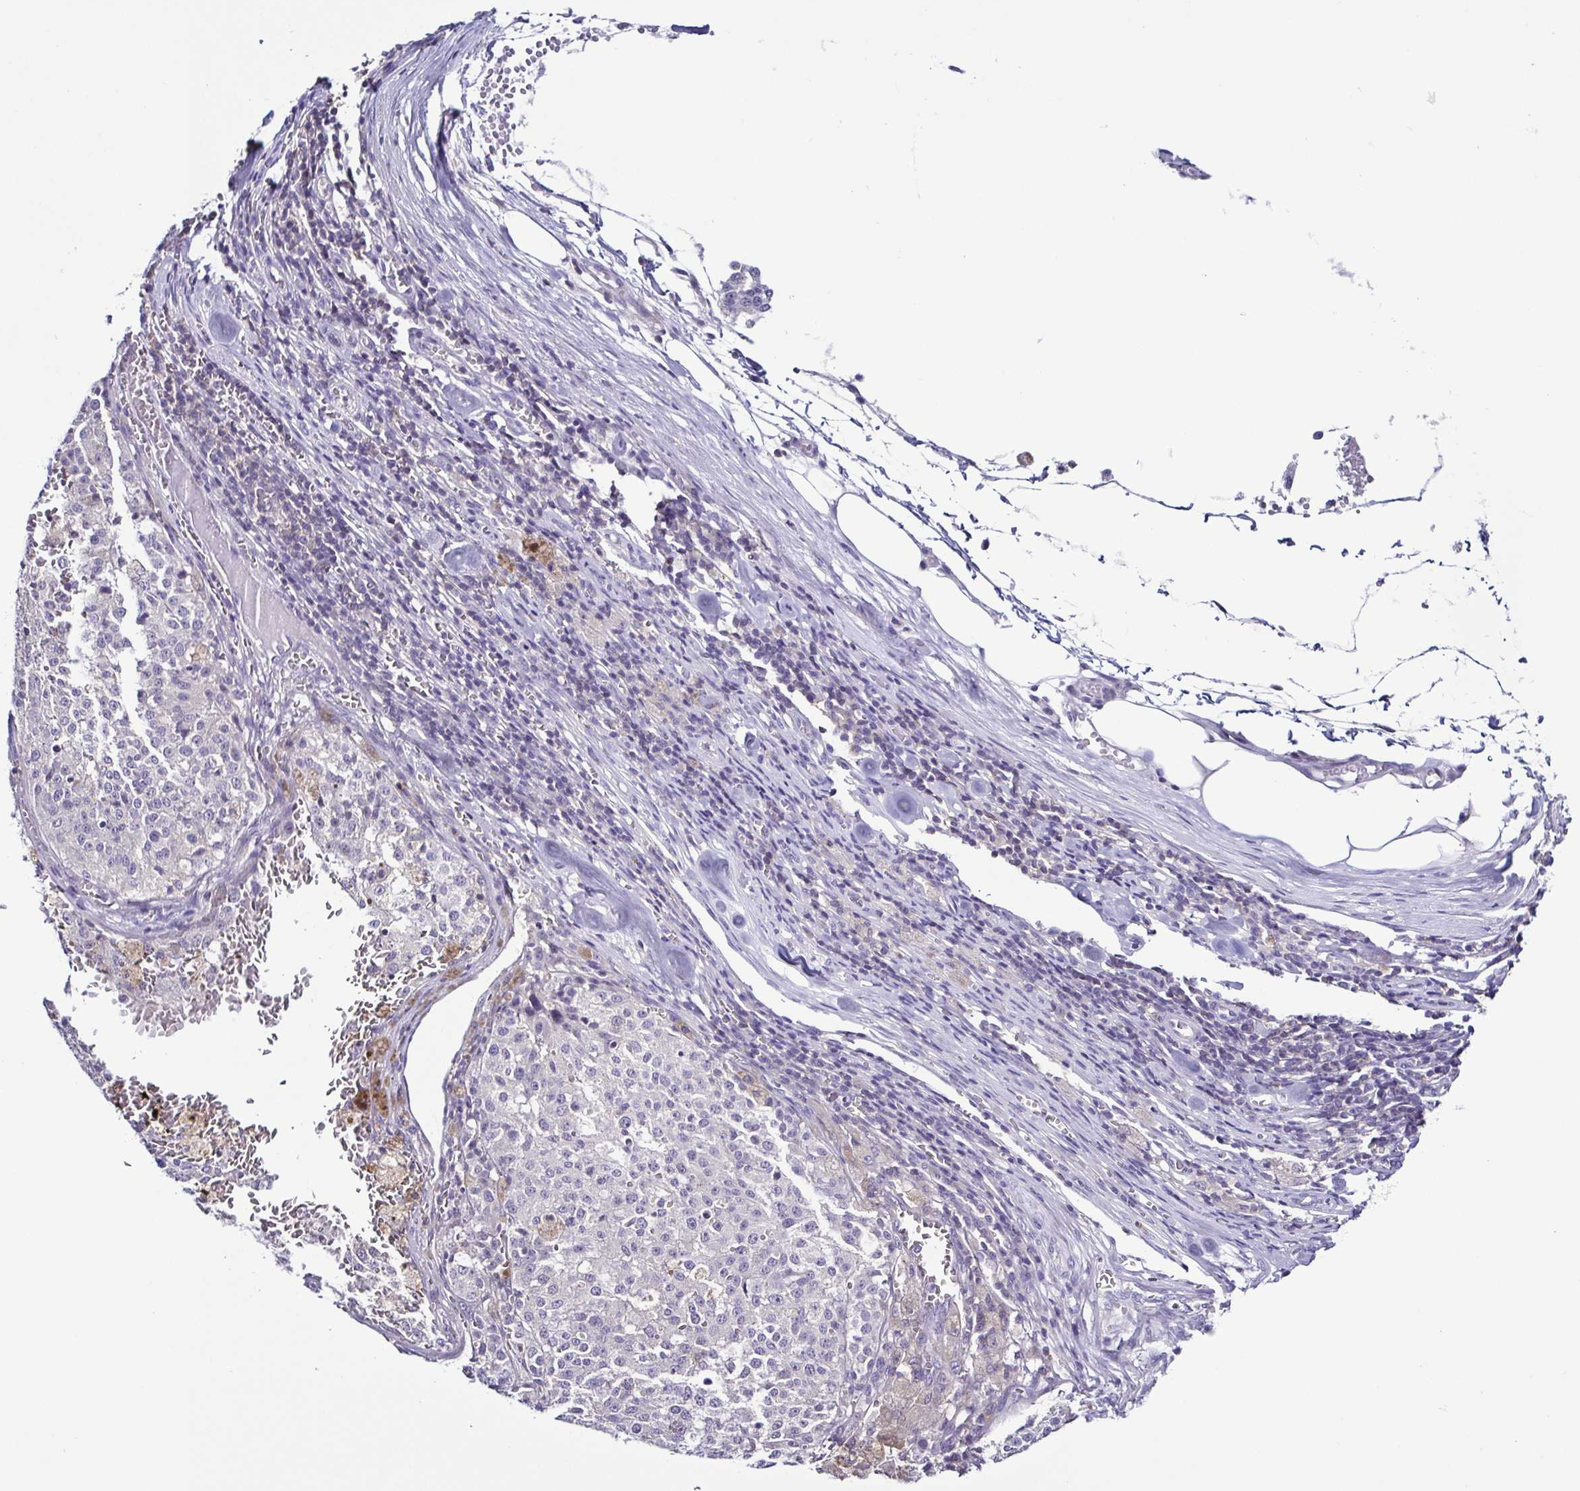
{"staining": {"intensity": "negative", "quantity": "none", "location": "none"}, "tissue": "melanoma", "cell_type": "Tumor cells", "image_type": "cancer", "snomed": [{"axis": "morphology", "description": "Malignant melanoma, Metastatic site"}, {"axis": "topography", "description": "Lymph node"}], "caption": "Tumor cells show no significant protein expression in malignant melanoma (metastatic site).", "gene": "TNNT2", "patient": {"sex": "female", "age": 64}}